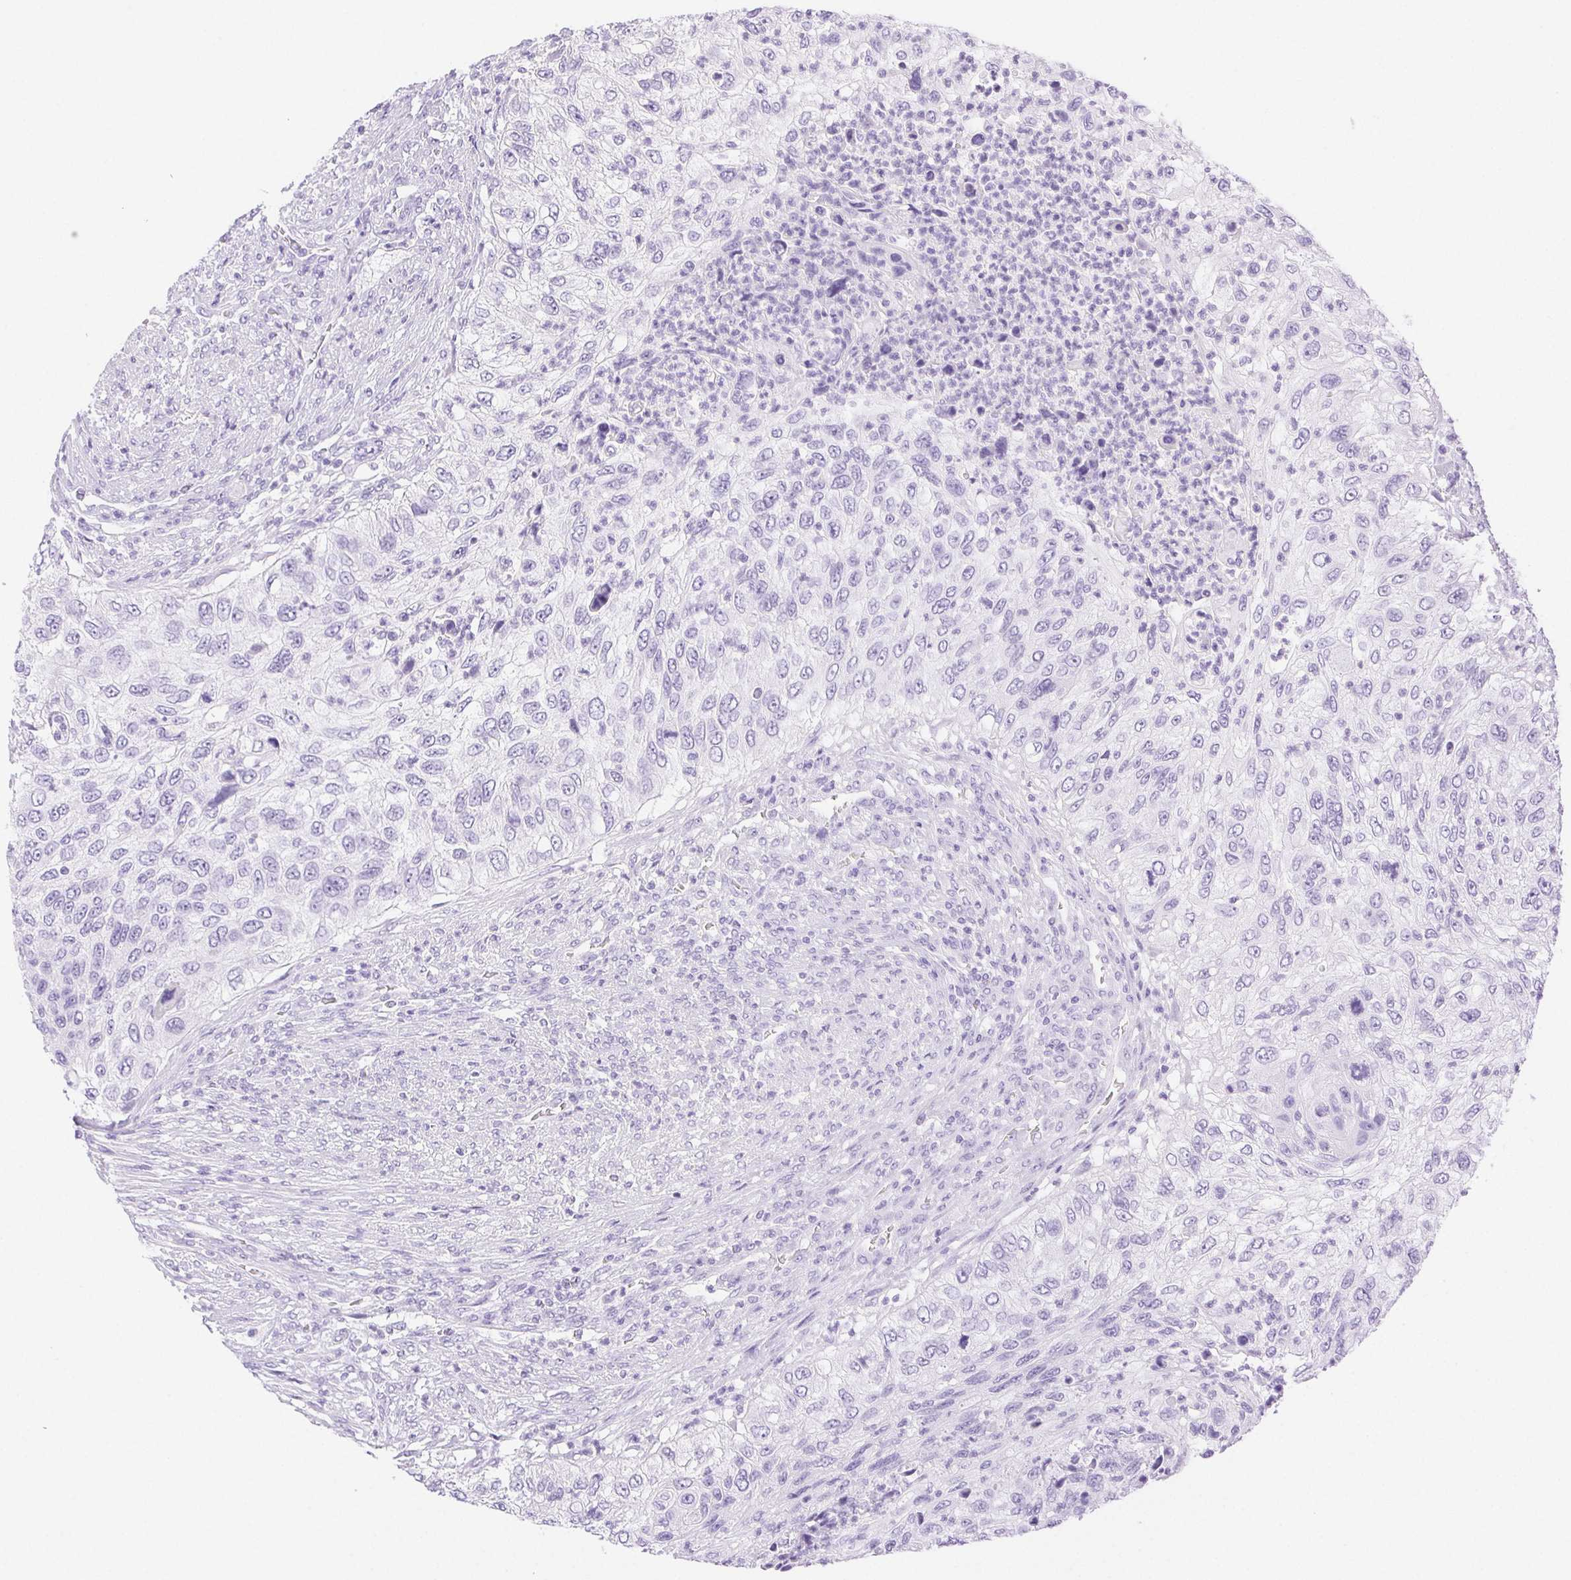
{"staining": {"intensity": "negative", "quantity": "none", "location": "none"}, "tissue": "urothelial cancer", "cell_type": "Tumor cells", "image_type": "cancer", "snomed": [{"axis": "morphology", "description": "Urothelial carcinoma, High grade"}, {"axis": "topography", "description": "Urinary bladder"}], "caption": "Human urothelial carcinoma (high-grade) stained for a protein using IHC displays no staining in tumor cells.", "gene": "SPACA4", "patient": {"sex": "female", "age": 60}}